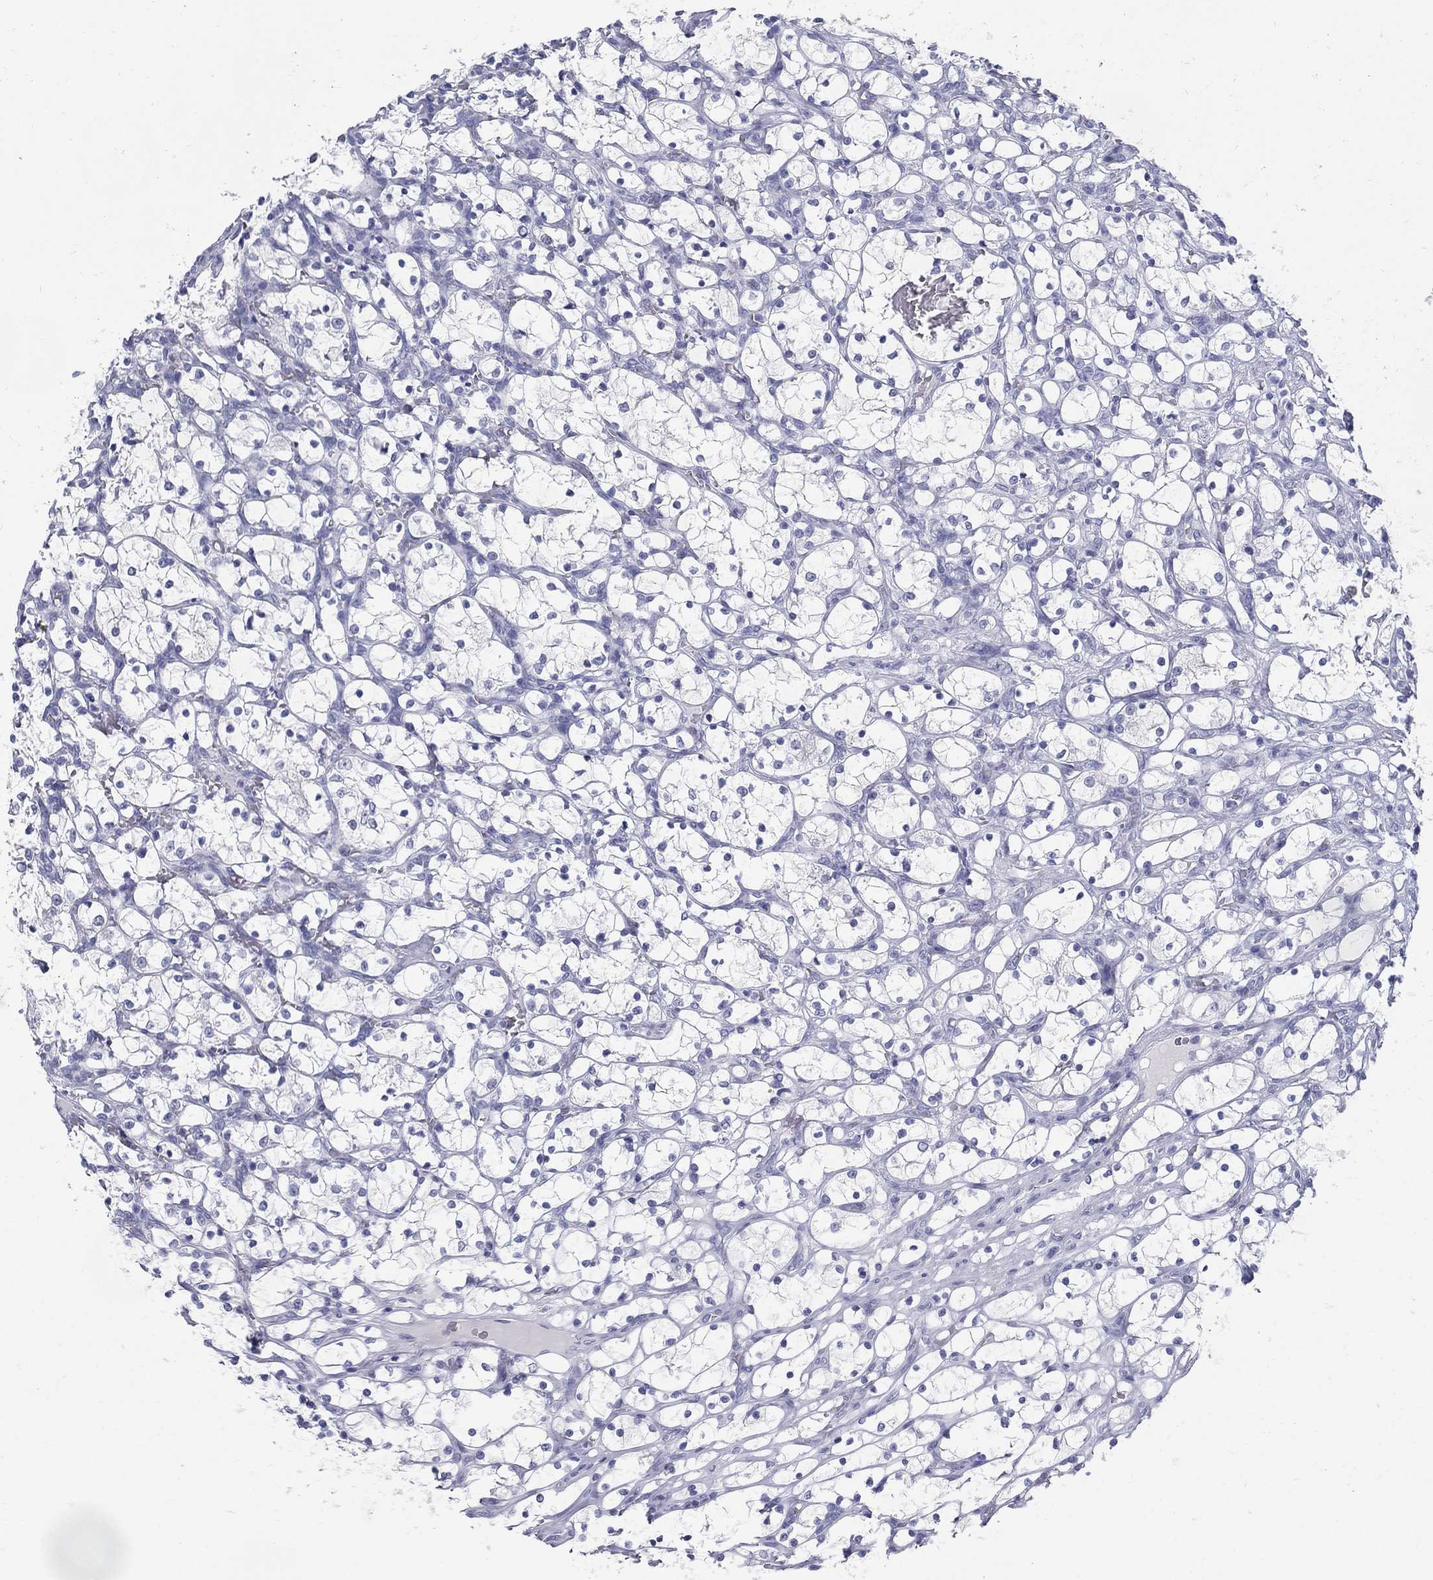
{"staining": {"intensity": "negative", "quantity": "none", "location": "none"}, "tissue": "renal cancer", "cell_type": "Tumor cells", "image_type": "cancer", "snomed": [{"axis": "morphology", "description": "Adenocarcinoma, NOS"}, {"axis": "topography", "description": "Kidney"}], "caption": "This is an immunohistochemistry (IHC) micrograph of human renal cancer. There is no expression in tumor cells.", "gene": "KIF2C", "patient": {"sex": "female", "age": 69}}